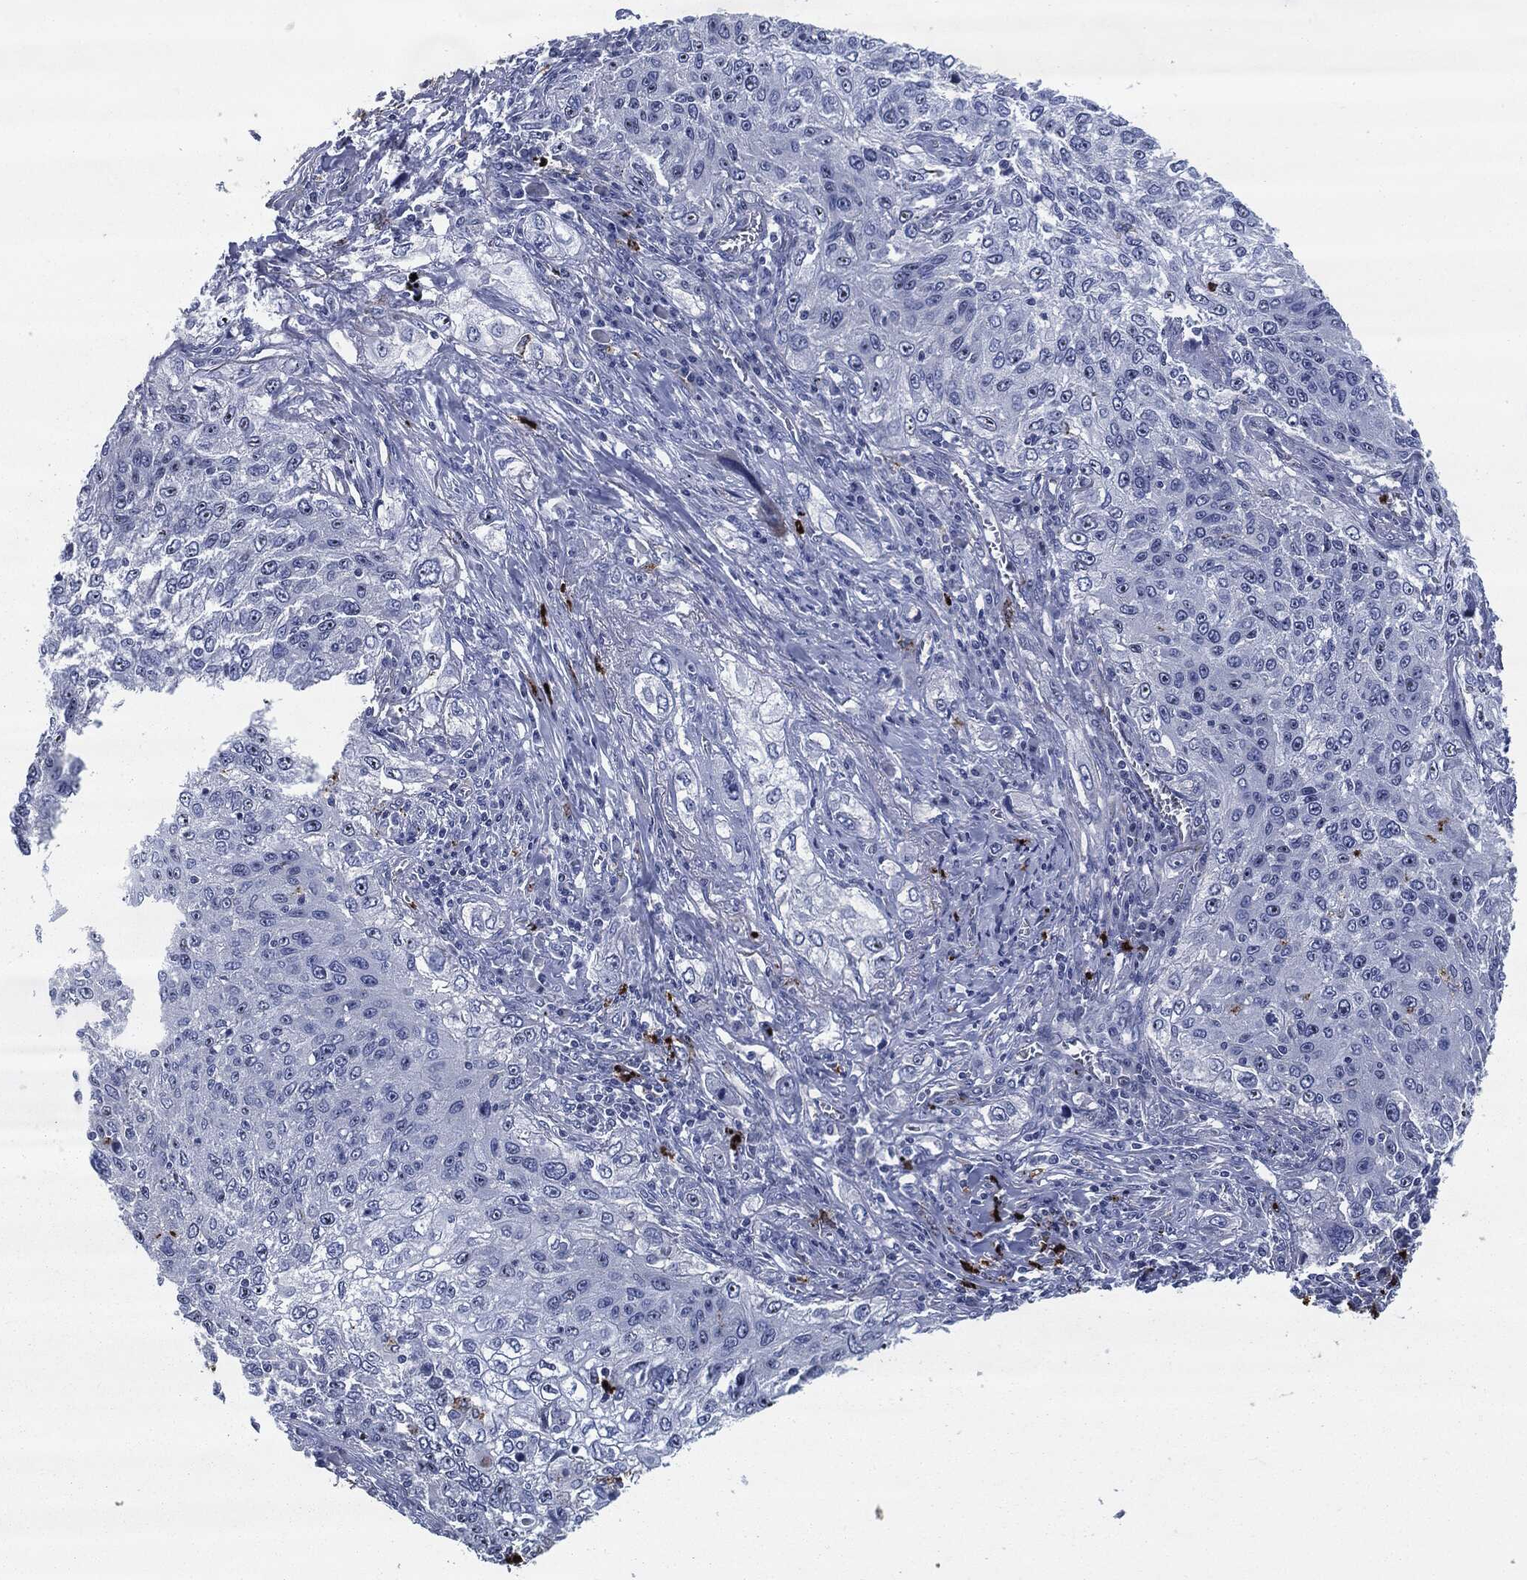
{"staining": {"intensity": "weak", "quantity": "<25%", "location": "nuclear"}, "tissue": "lung cancer", "cell_type": "Tumor cells", "image_type": "cancer", "snomed": [{"axis": "morphology", "description": "Squamous cell carcinoma, NOS"}, {"axis": "topography", "description": "Lung"}], "caption": "A high-resolution histopathology image shows immunohistochemistry (IHC) staining of squamous cell carcinoma (lung), which displays no significant staining in tumor cells.", "gene": "MPO", "patient": {"sex": "female", "age": 69}}